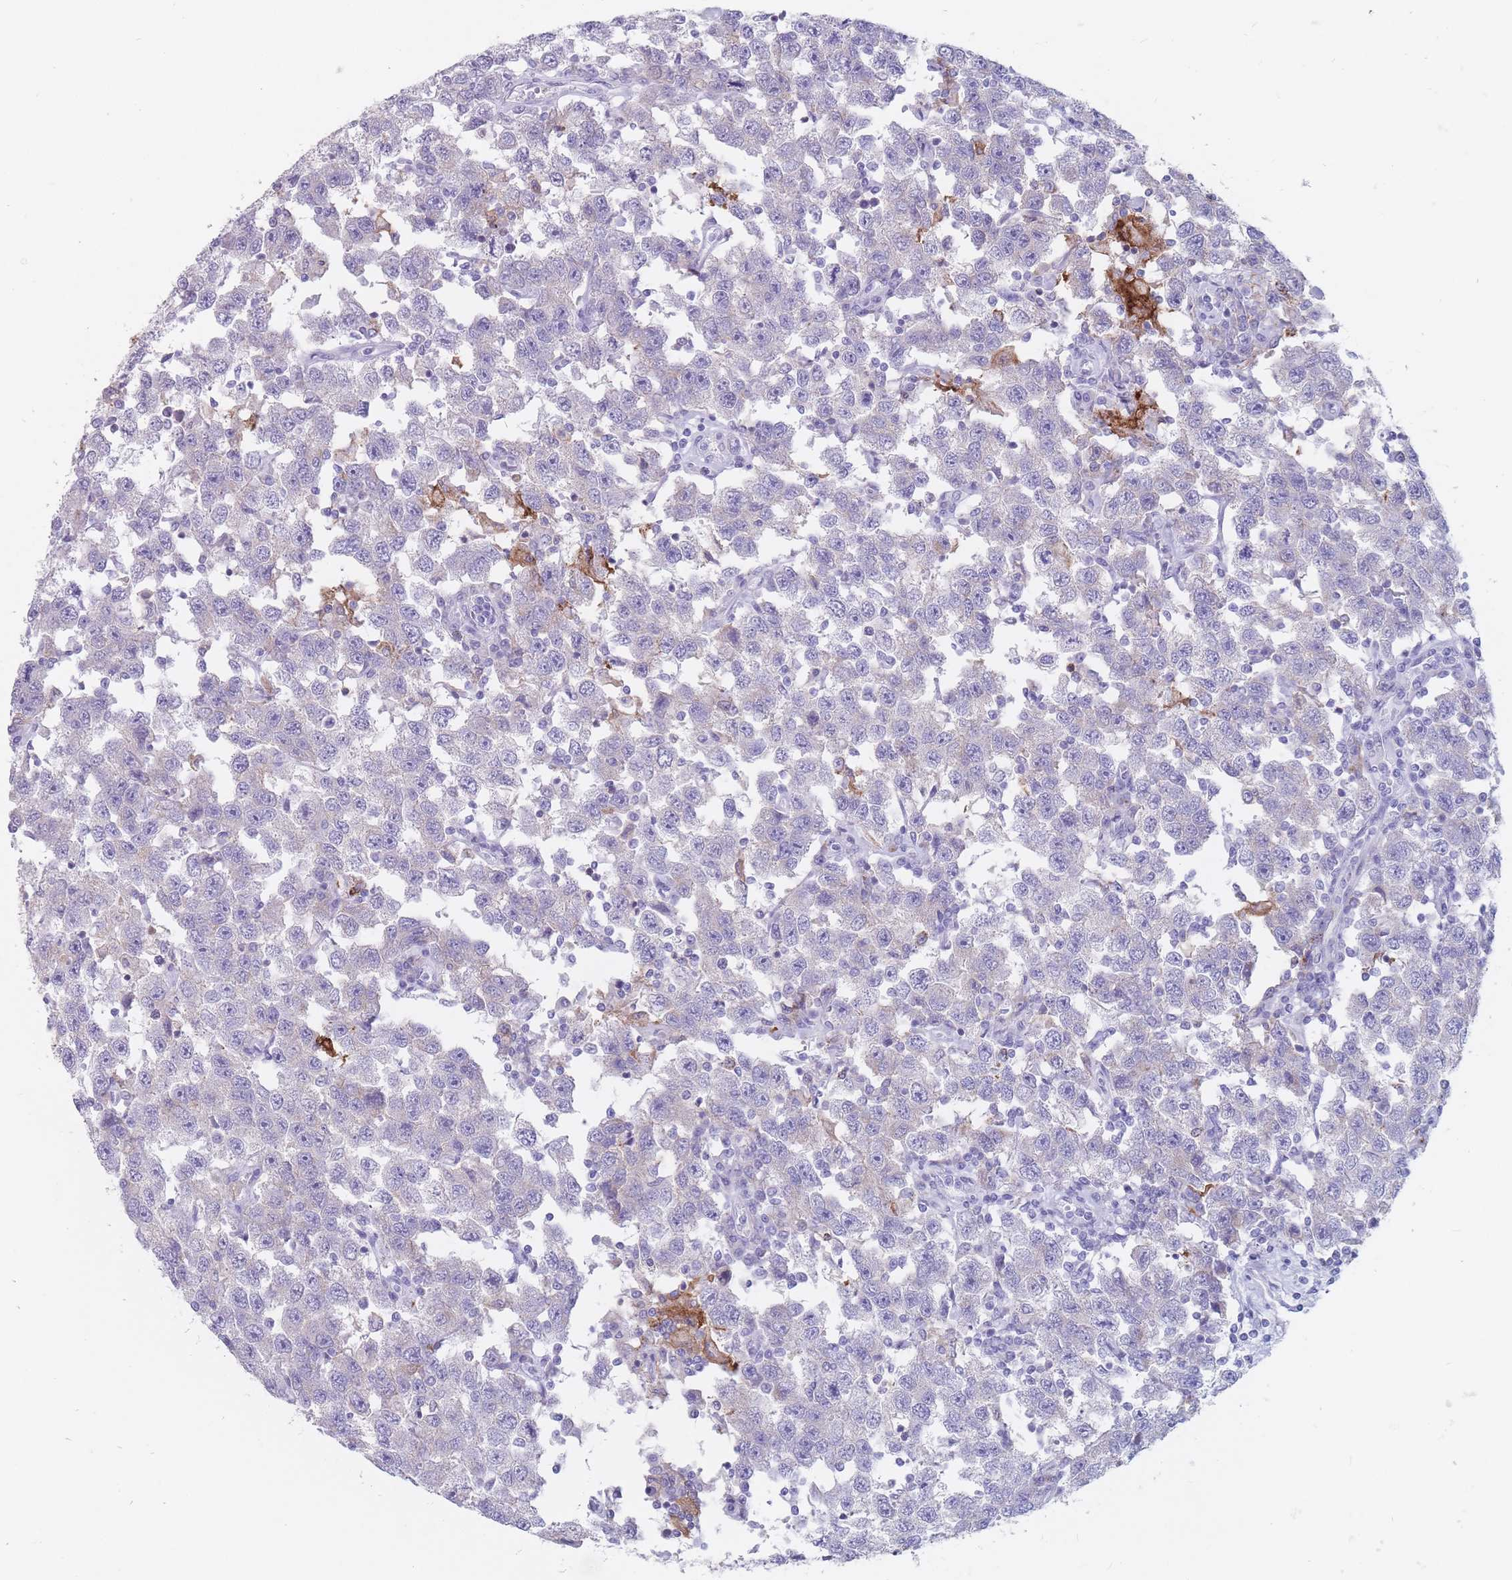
{"staining": {"intensity": "negative", "quantity": "none", "location": "none"}, "tissue": "testis cancer", "cell_type": "Tumor cells", "image_type": "cancer", "snomed": [{"axis": "morphology", "description": "Seminoma, NOS"}, {"axis": "topography", "description": "Testis"}], "caption": "DAB (3,3'-diaminobenzidine) immunohistochemical staining of testis cancer (seminoma) reveals no significant positivity in tumor cells.", "gene": "ST3GAL5", "patient": {"sex": "male", "age": 41}}